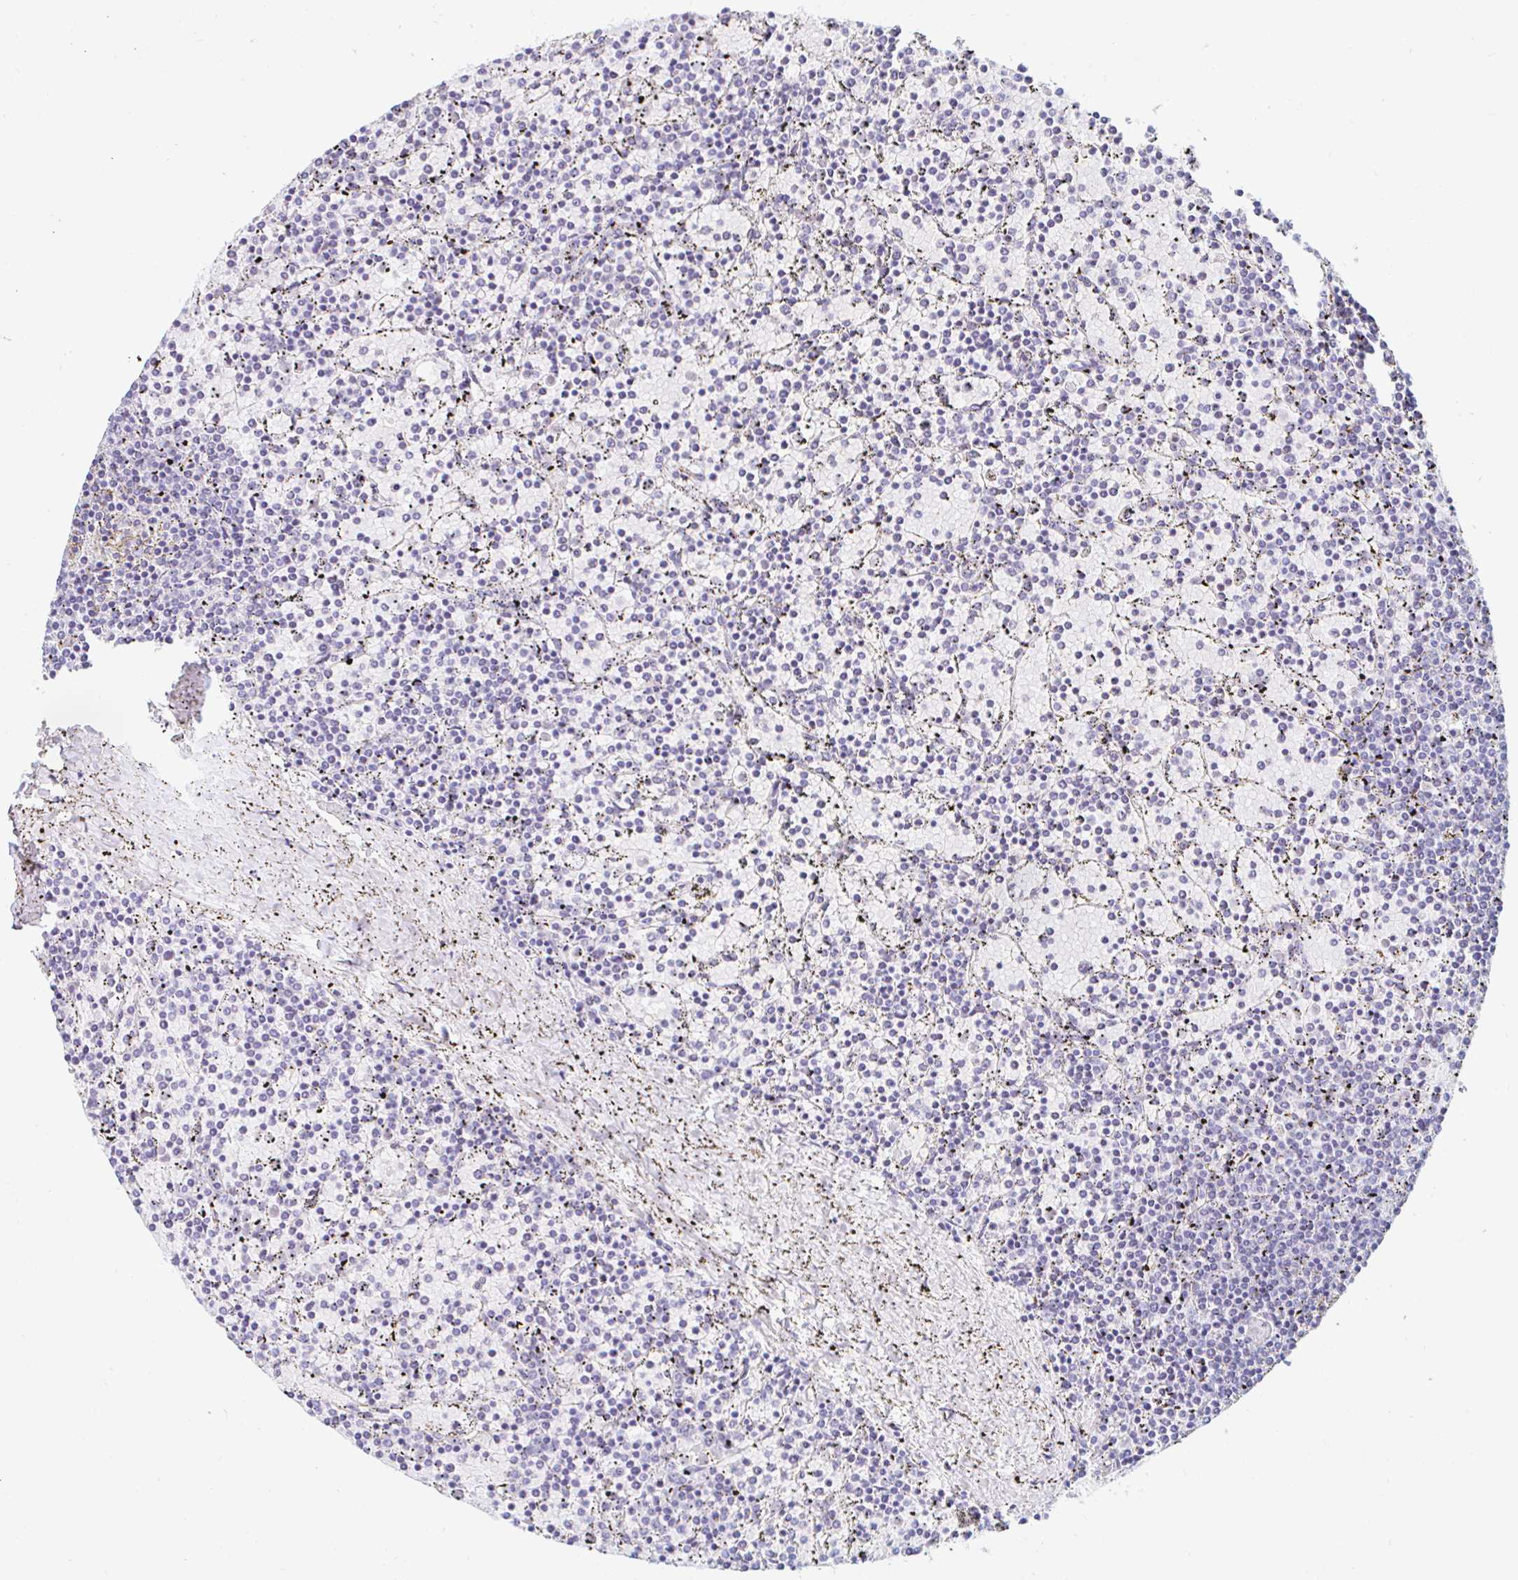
{"staining": {"intensity": "negative", "quantity": "none", "location": "none"}, "tissue": "lymphoma", "cell_type": "Tumor cells", "image_type": "cancer", "snomed": [{"axis": "morphology", "description": "Malignant lymphoma, non-Hodgkin's type, Low grade"}, {"axis": "topography", "description": "Spleen"}], "caption": "Micrograph shows no significant protein staining in tumor cells of low-grade malignant lymphoma, non-Hodgkin's type.", "gene": "TEX44", "patient": {"sex": "female", "age": 77}}